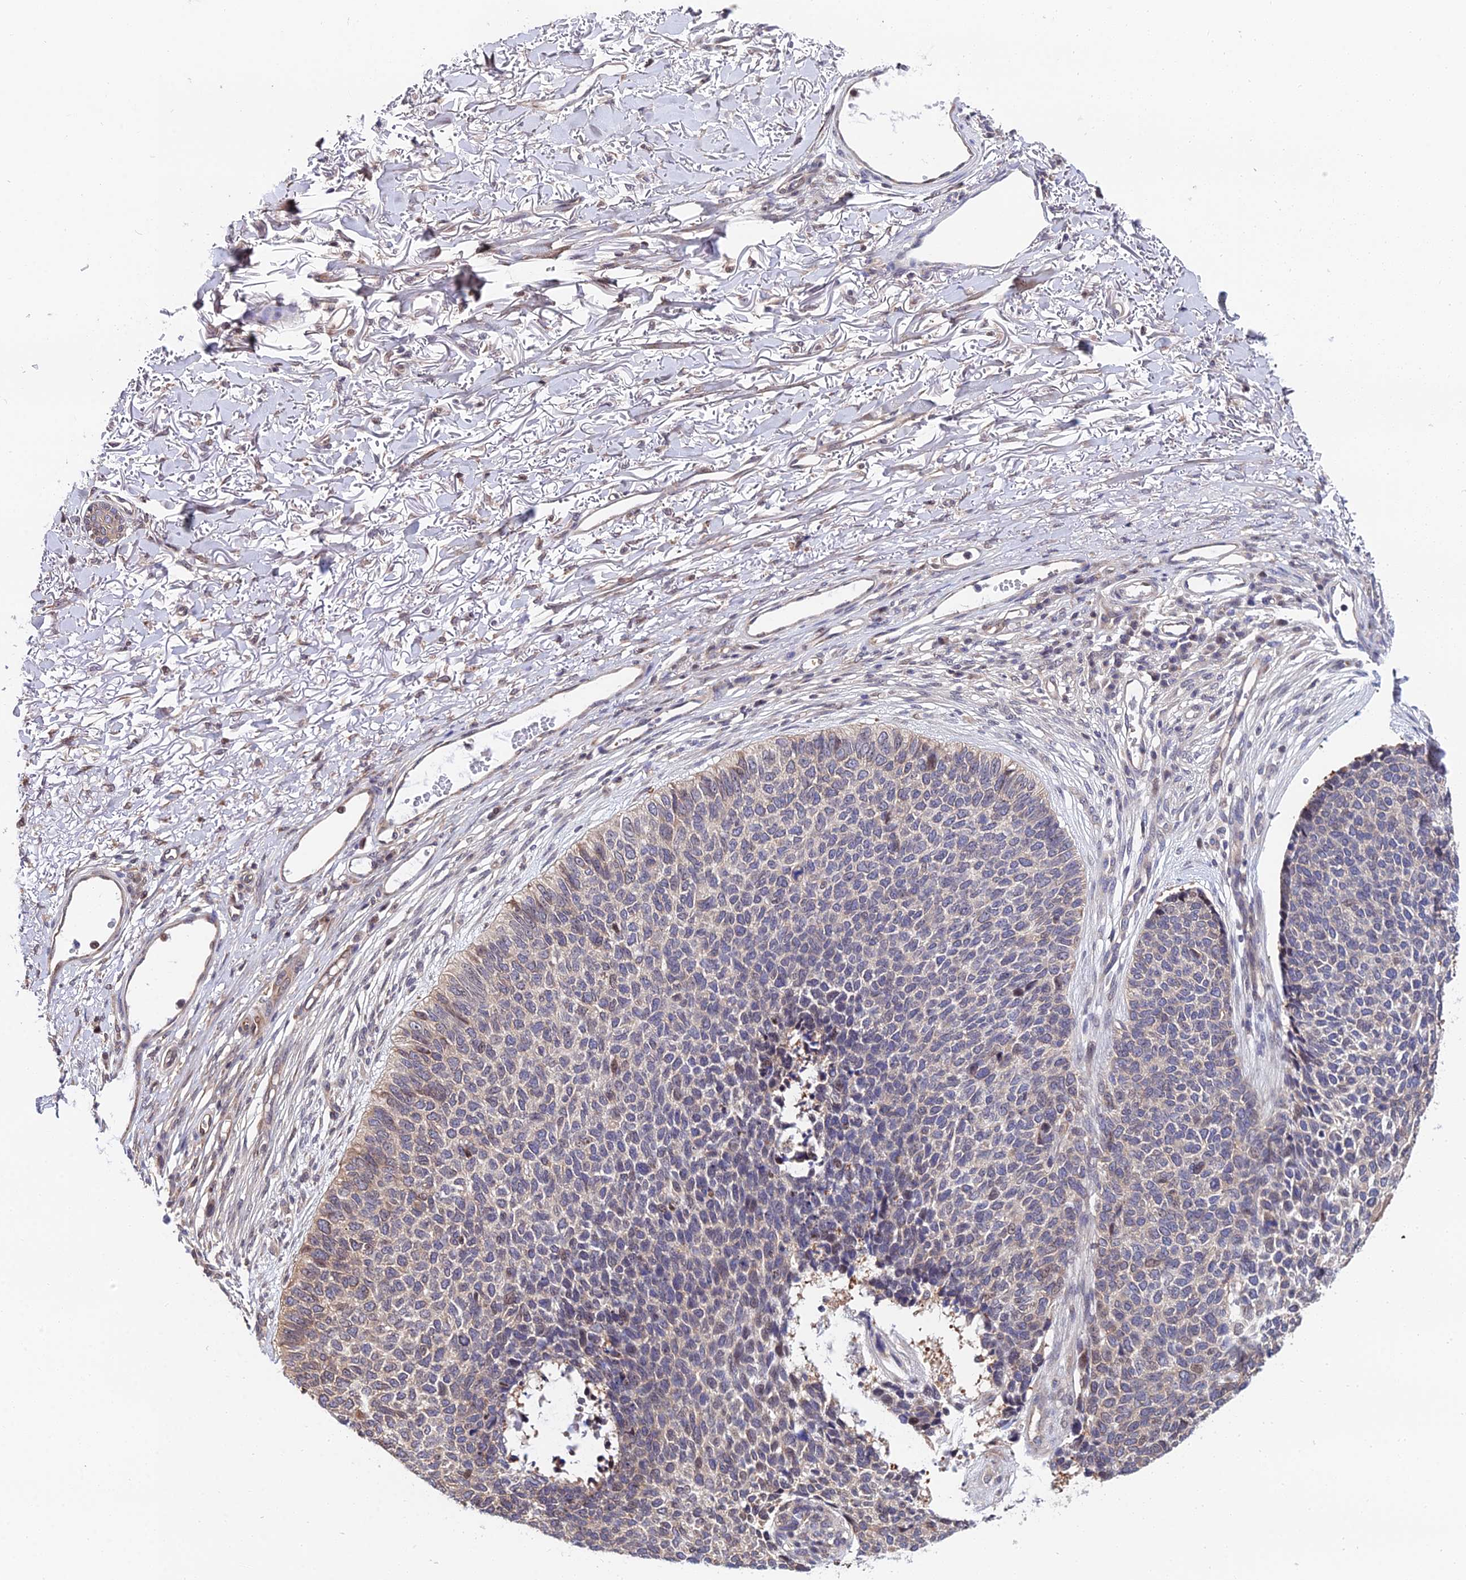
{"staining": {"intensity": "negative", "quantity": "none", "location": "none"}, "tissue": "skin cancer", "cell_type": "Tumor cells", "image_type": "cancer", "snomed": [{"axis": "morphology", "description": "Basal cell carcinoma"}, {"axis": "topography", "description": "Skin"}], "caption": "A micrograph of human basal cell carcinoma (skin) is negative for staining in tumor cells.", "gene": "INPP4A", "patient": {"sex": "female", "age": 84}}